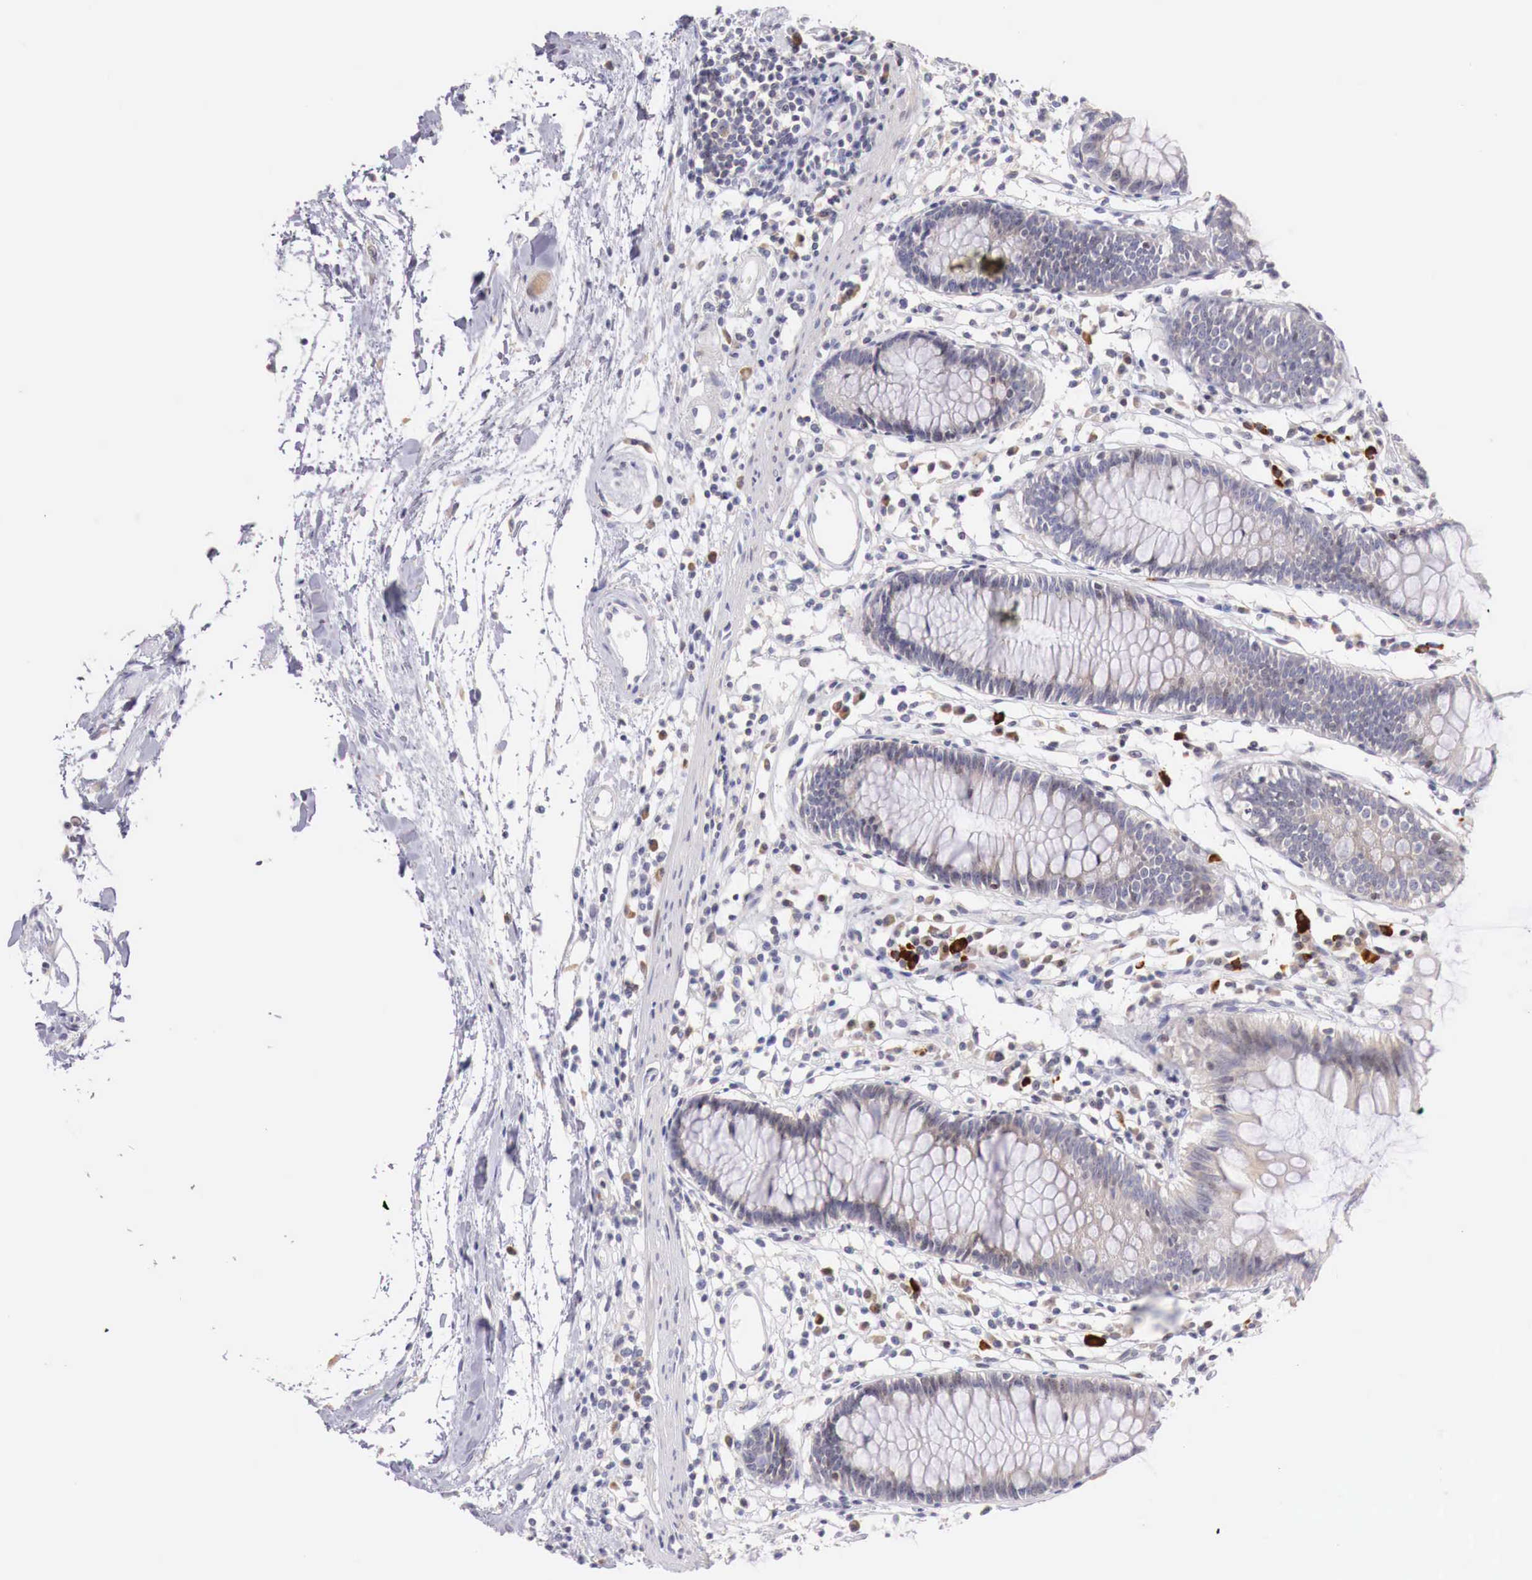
{"staining": {"intensity": "negative", "quantity": "none", "location": "none"}, "tissue": "colon", "cell_type": "Endothelial cells", "image_type": "normal", "snomed": [{"axis": "morphology", "description": "Normal tissue, NOS"}, {"axis": "topography", "description": "Colon"}], "caption": "An immunohistochemistry image of benign colon is shown. There is no staining in endothelial cells of colon. Nuclei are stained in blue.", "gene": "CLCN5", "patient": {"sex": "female", "age": 55}}